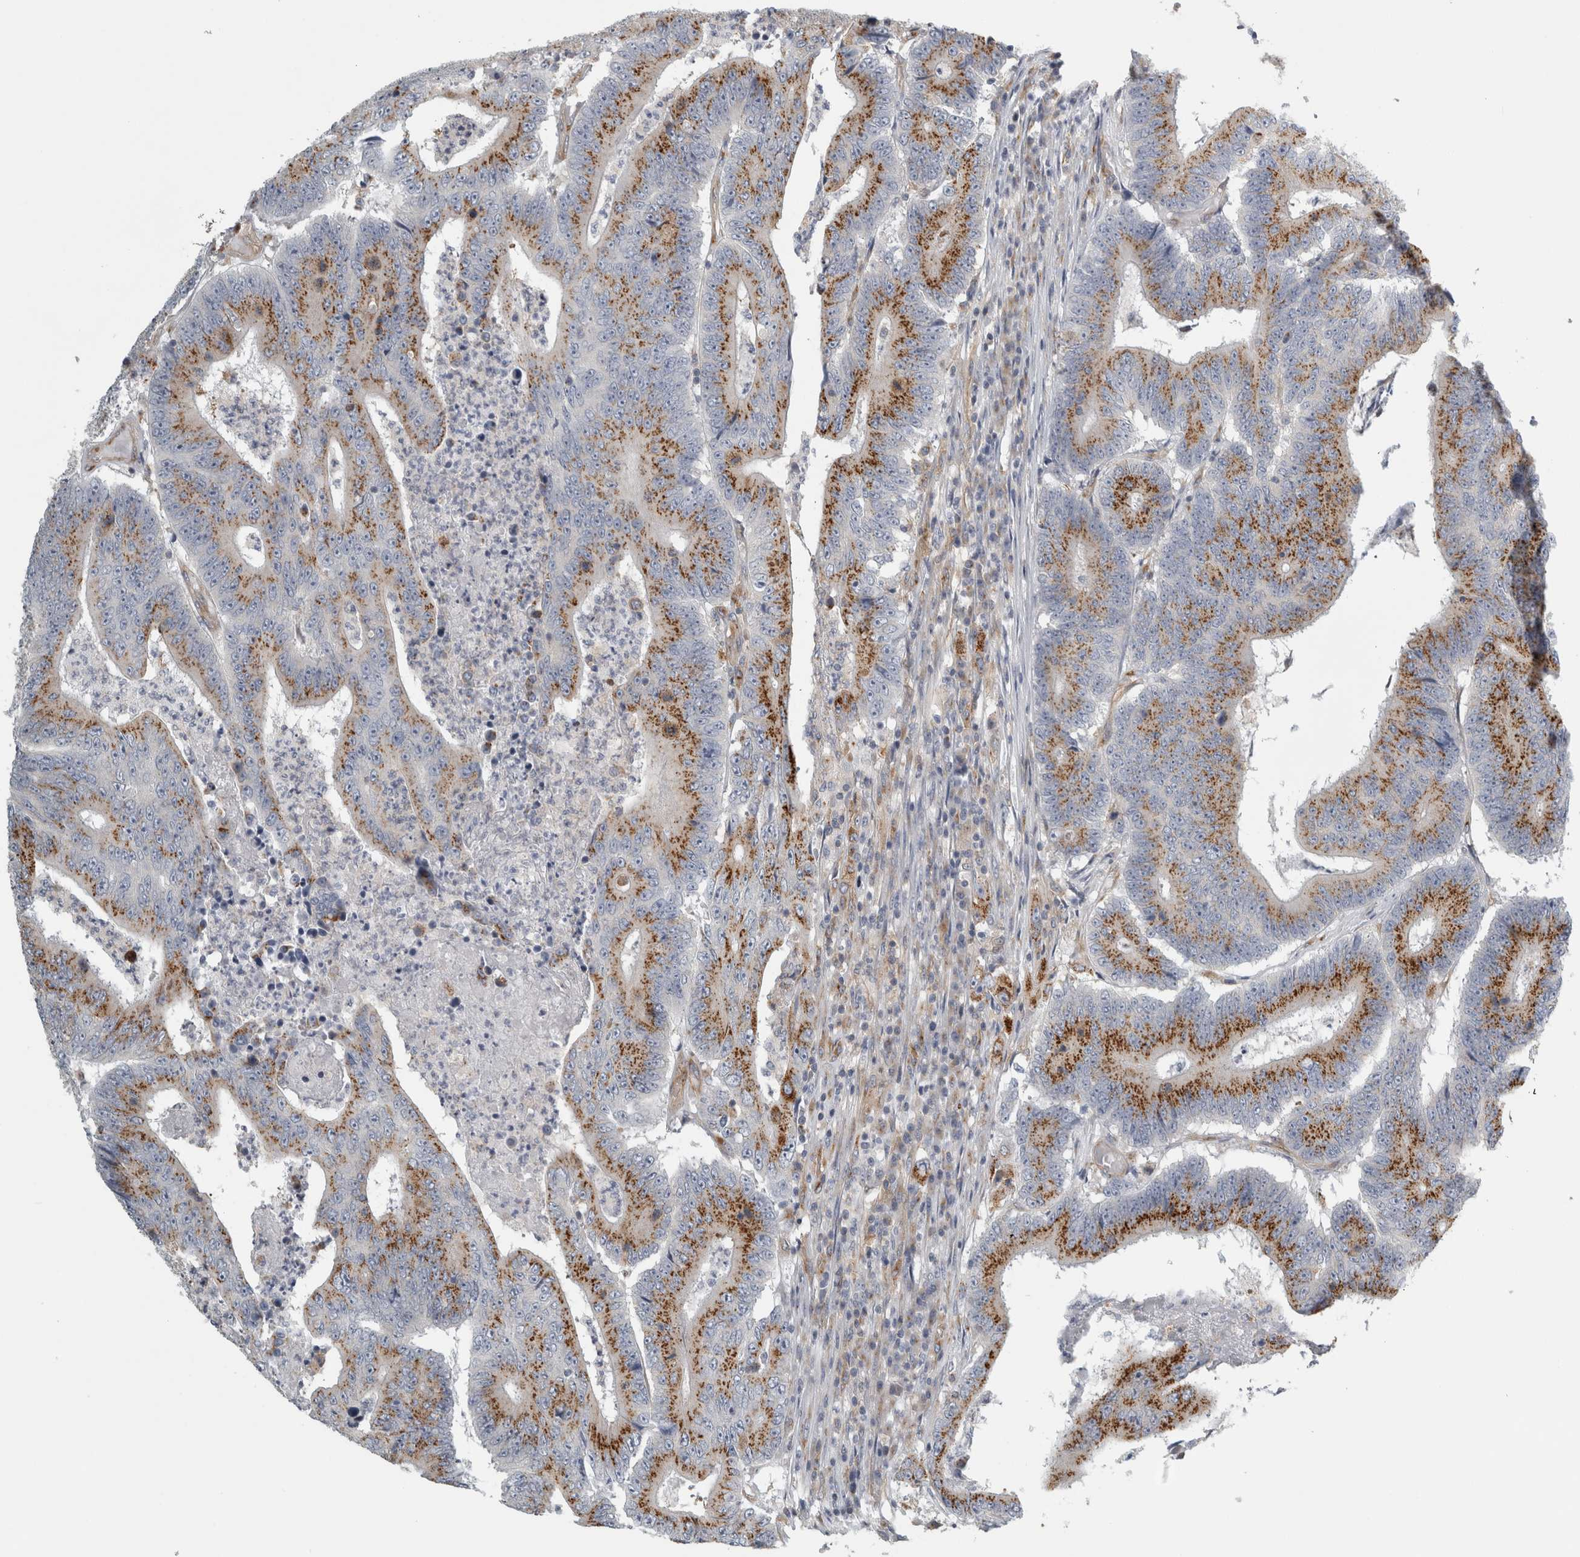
{"staining": {"intensity": "moderate", "quantity": ">75%", "location": "cytoplasmic/membranous"}, "tissue": "colorectal cancer", "cell_type": "Tumor cells", "image_type": "cancer", "snomed": [{"axis": "morphology", "description": "Adenocarcinoma, NOS"}, {"axis": "topography", "description": "Colon"}], "caption": "The micrograph demonstrates immunohistochemical staining of colorectal cancer (adenocarcinoma). There is moderate cytoplasmic/membranous staining is present in approximately >75% of tumor cells. The staining was performed using DAB, with brown indicating positive protein expression. Nuclei are stained blue with hematoxylin.", "gene": "PEX6", "patient": {"sex": "male", "age": 83}}